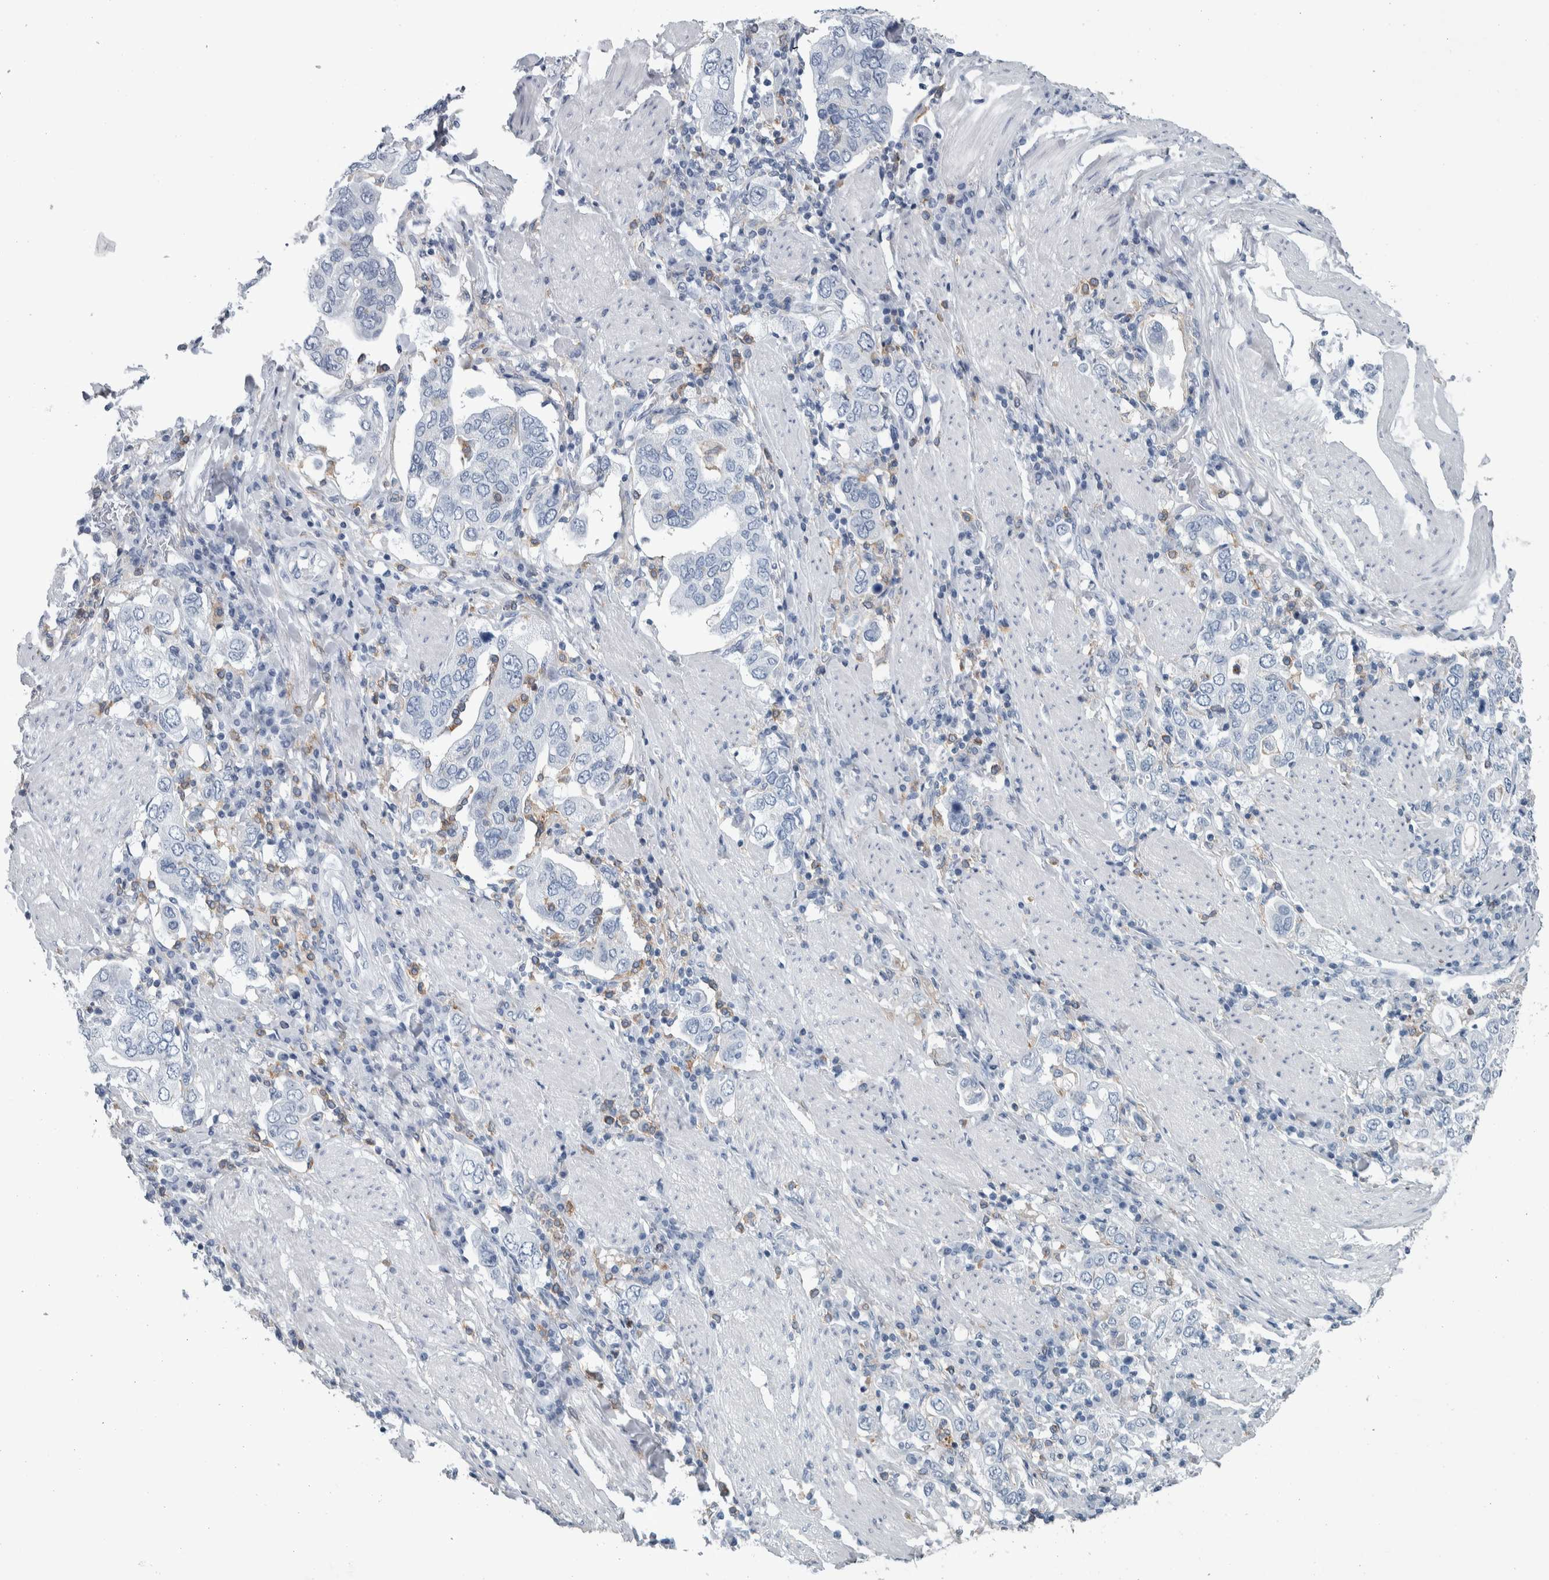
{"staining": {"intensity": "negative", "quantity": "none", "location": "none"}, "tissue": "stomach cancer", "cell_type": "Tumor cells", "image_type": "cancer", "snomed": [{"axis": "morphology", "description": "Adenocarcinoma, NOS"}, {"axis": "topography", "description": "Stomach, upper"}], "caption": "Human stomach cancer (adenocarcinoma) stained for a protein using IHC demonstrates no staining in tumor cells.", "gene": "SKAP2", "patient": {"sex": "male", "age": 62}}